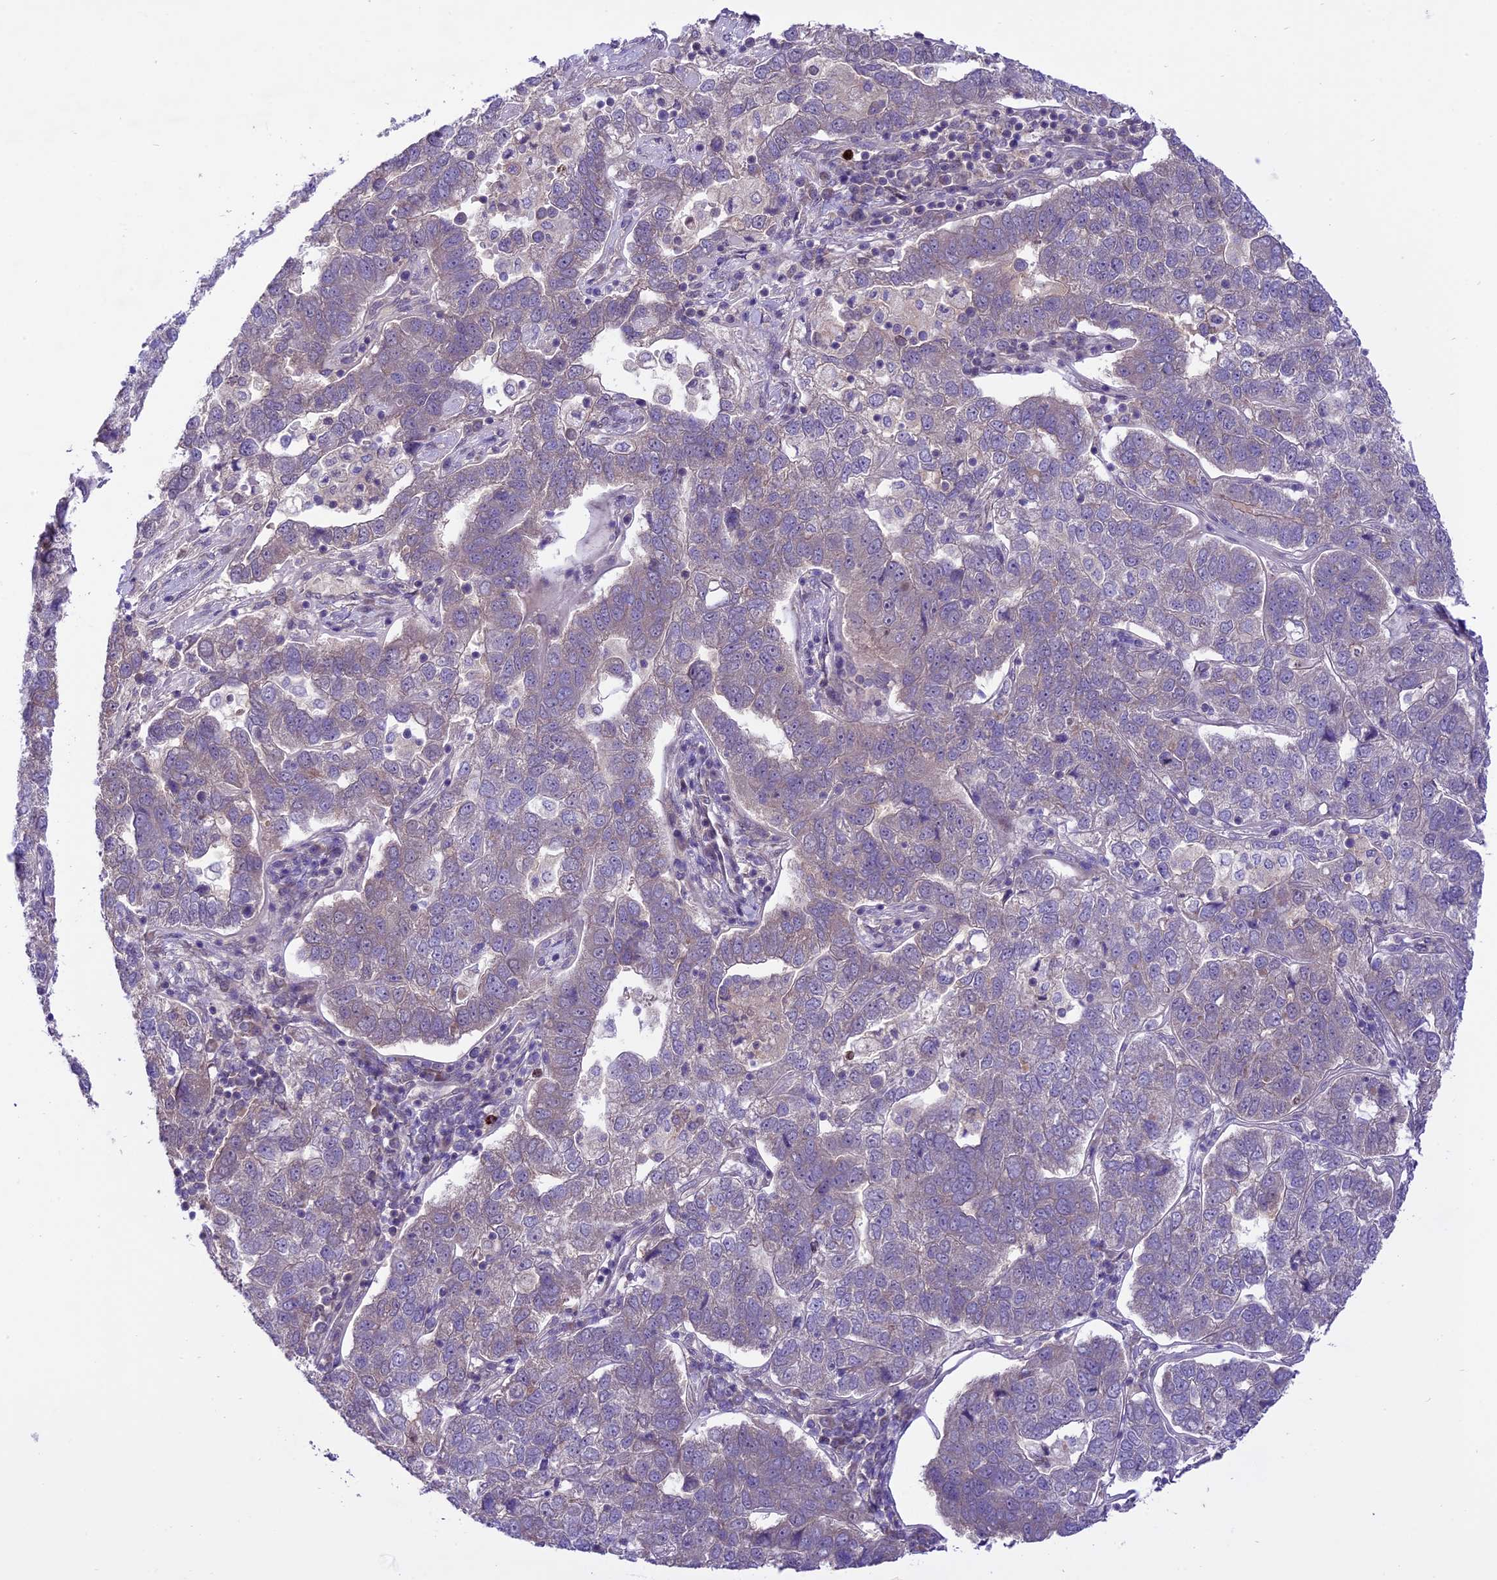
{"staining": {"intensity": "weak", "quantity": "<25%", "location": "cytoplasmic/membranous"}, "tissue": "pancreatic cancer", "cell_type": "Tumor cells", "image_type": "cancer", "snomed": [{"axis": "morphology", "description": "Adenocarcinoma, NOS"}, {"axis": "topography", "description": "Pancreas"}], "caption": "Immunohistochemical staining of pancreatic cancer (adenocarcinoma) shows no significant staining in tumor cells. (Stains: DAB (3,3'-diaminobenzidine) IHC with hematoxylin counter stain, Microscopy: brightfield microscopy at high magnification).", "gene": "SPRED1", "patient": {"sex": "female", "age": 61}}